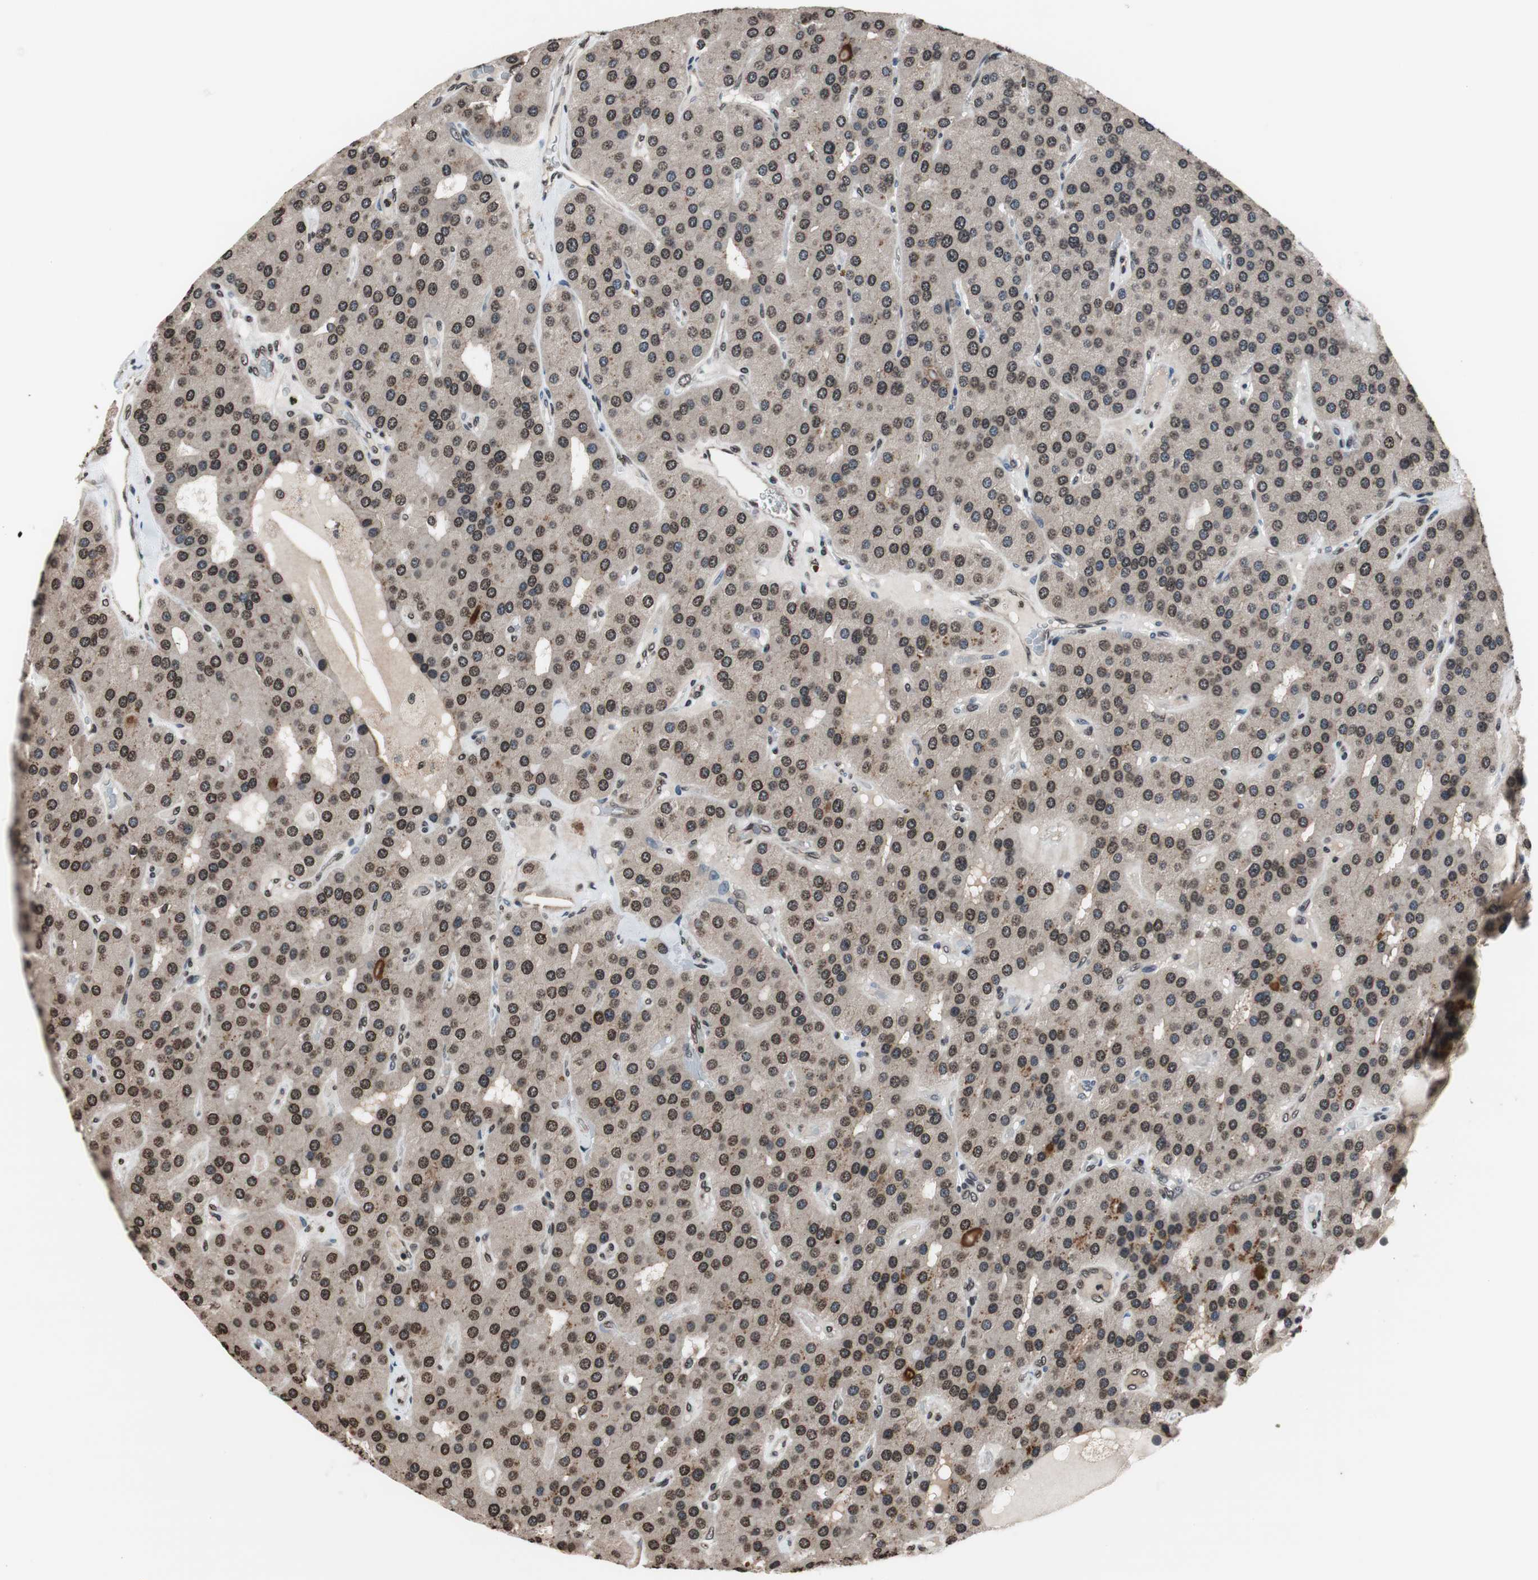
{"staining": {"intensity": "moderate", "quantity": ">75%", "location": "cytoplasmic/membranous,nuclear"}, "tissue": "parathyroid gland", "cell_type": "Glandular cells", "image_type": "normal", "snomed": [{"axis": "morphology", "description": "Normal tissue, NOS"}, {"axis": "morphology", "description": "Adenoma, NOS"}, {"axis": "topography", "description": "Parathyroid gland"}], "caption": "Human parathyroid gland stained for a protein (brown) reveals moderate cytoplasmic/membranous,nuclear positive staining in approximately >75% of glandular cells.", "gene": "RFC1", "patient": {"sex": "female", "age": 86}}